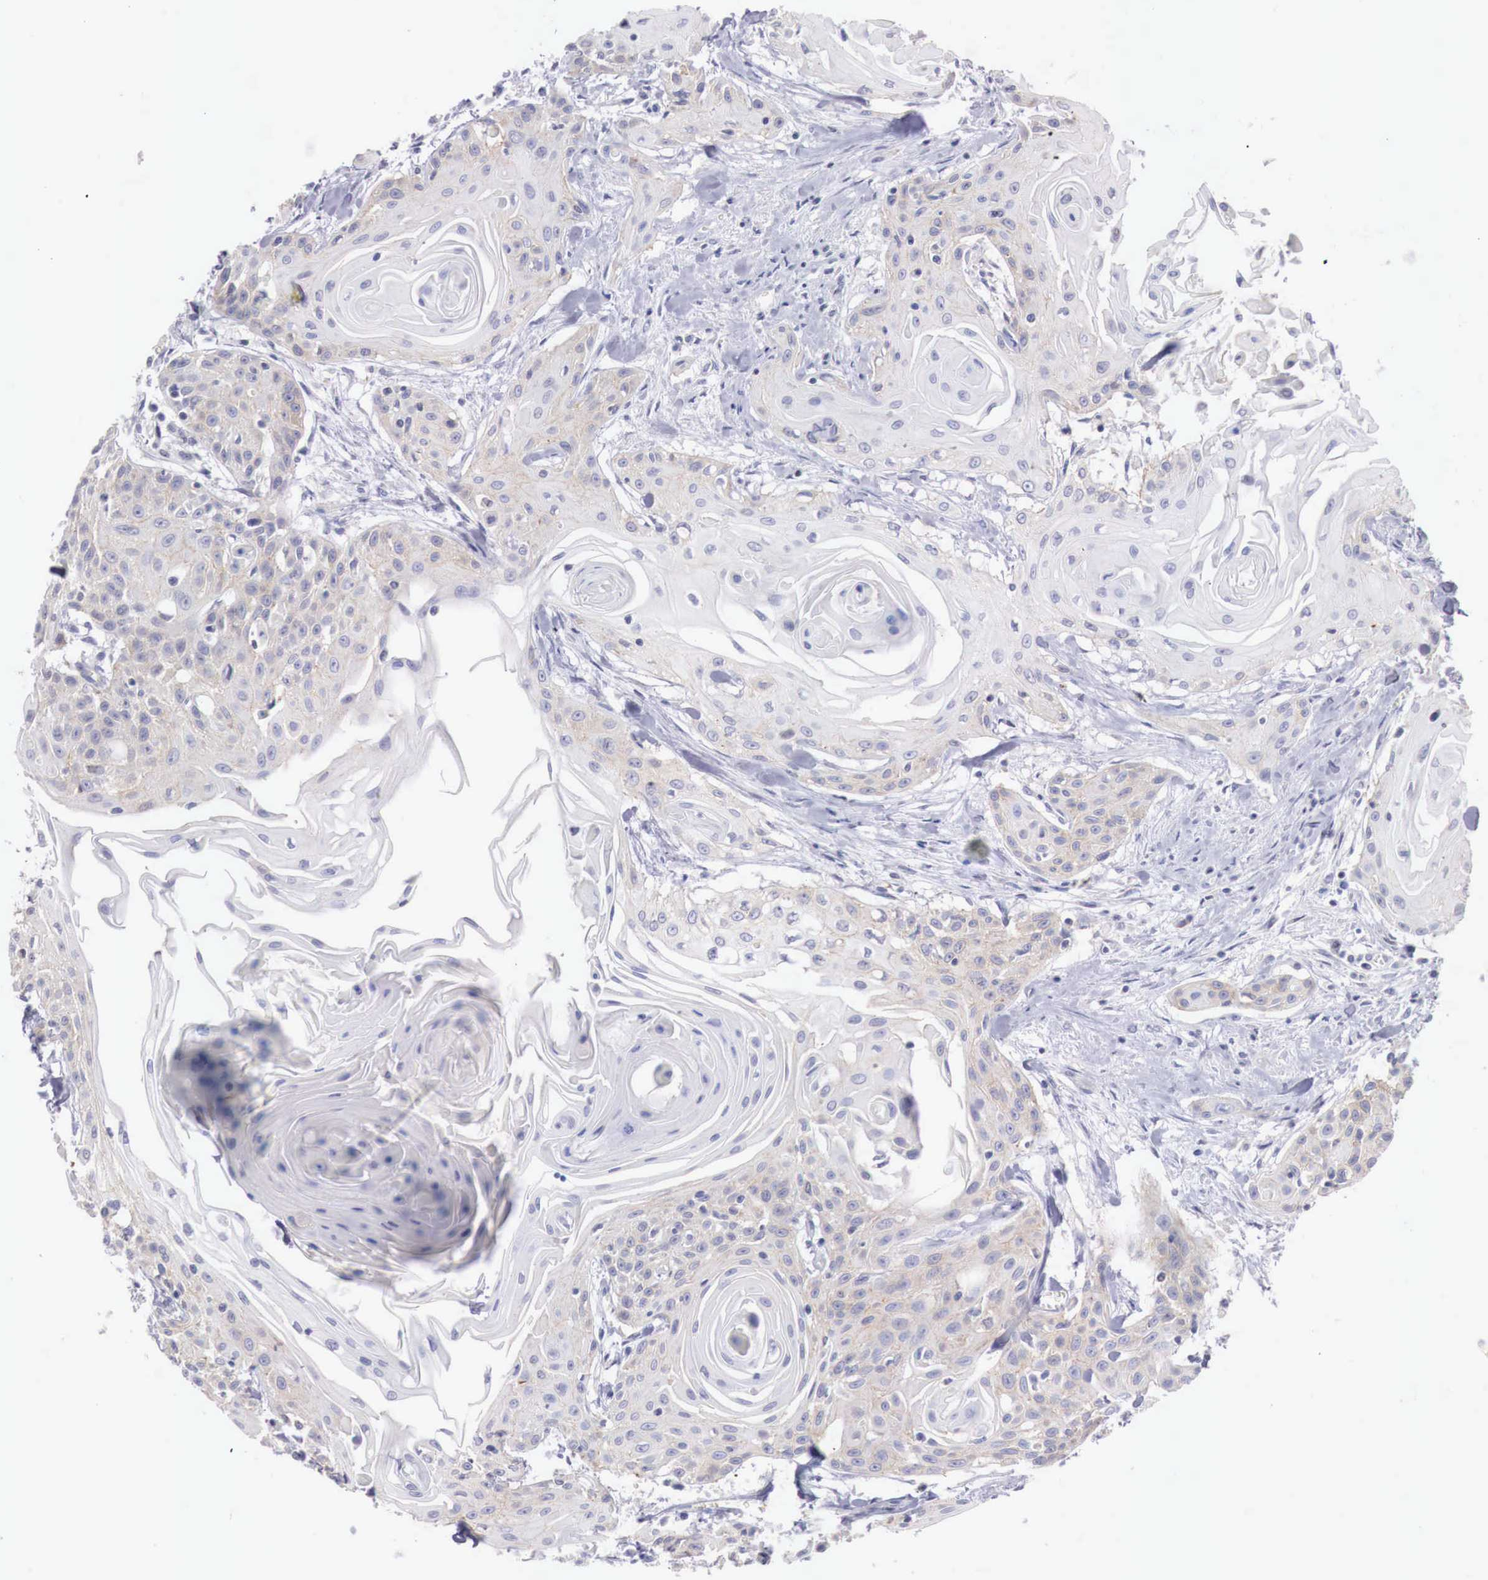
{"staining": {"intensity": "negative", "quantity": "none", "location": "none"}, "tissue": "head and neck cancer", "cell_type": "Tumor cells", "image_type": "cancer", "snomed": [{"axis": "morphology", "description": "Squamous cell carcinoma, NOS"}, {"axis": "morphology", "description": "Squamous cell carcinoma, metastatic, NOS"}, {"axis": "topography", "description": "Lymph node"}, {"axis": "topography", "description": "Salivary gland"}, {"axis": "topography", "description": "Head-Neck"}], "caption": "IHC of human squamous cell carcinoma (head and neck) reveals no expression in tumor cells.", "gene": "TRIM13", "patient": {"sex": "female", "age": 74}}